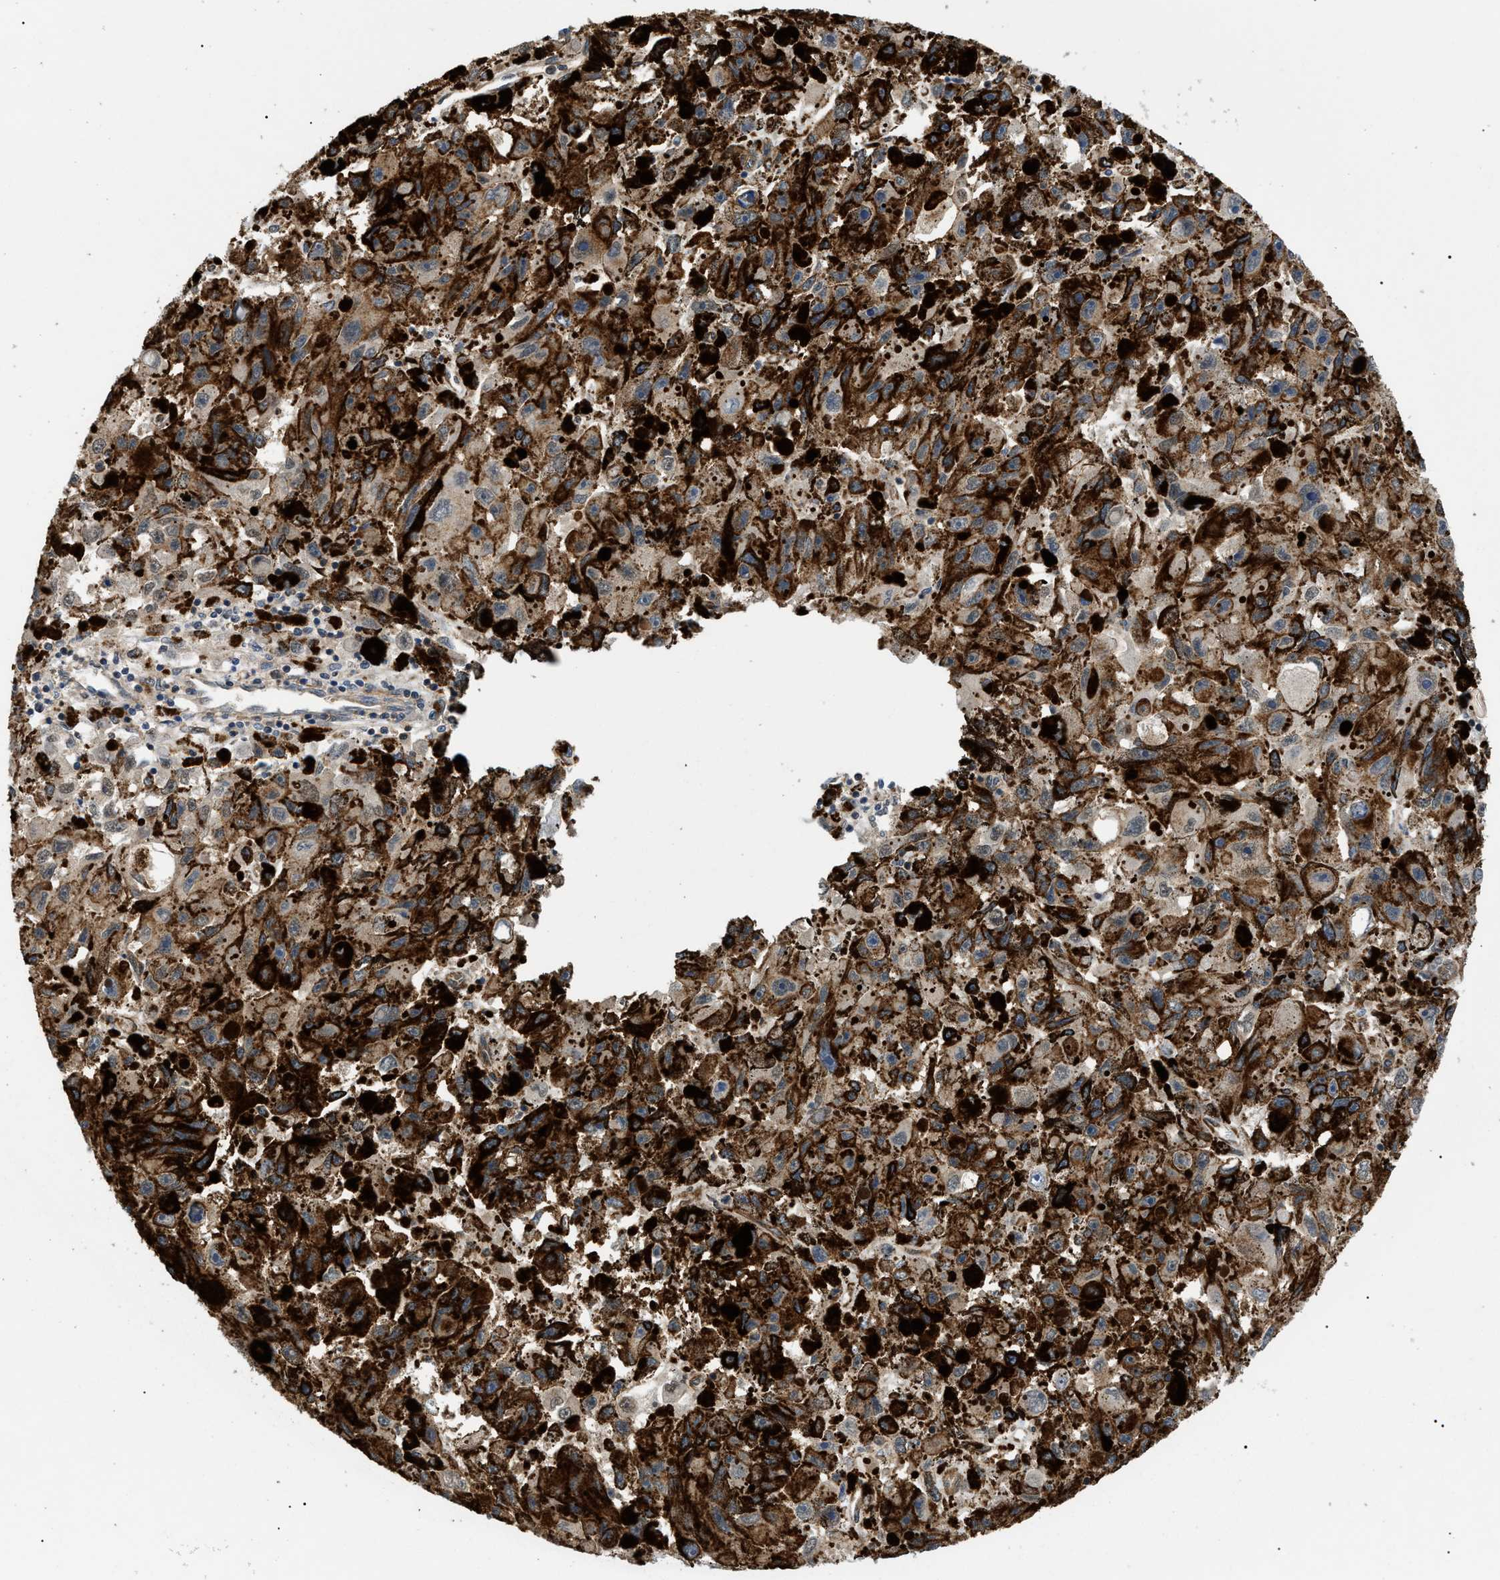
{"staining": {"intensity": "weak", "quantity": ">75%", "location": "cytoplasmic/membranous,nuclear"}, "tissue": "melanoma", "cell_type": "Tumor cells", "image_type": "cancer", "snomed": [{"axis": "morphology", "description": "Malignant melanoma, NOS"}, {"axis": "topography", "description": "Skin"}], "caption": "The photomicrograph displays a brown stain indicating the presence of a protein in the cytoplasmic/membranous and nuclear of tumor cells in malignant melanoma.", "gene": "CRCP", "patient": {"sex": "female", "age": 104}}